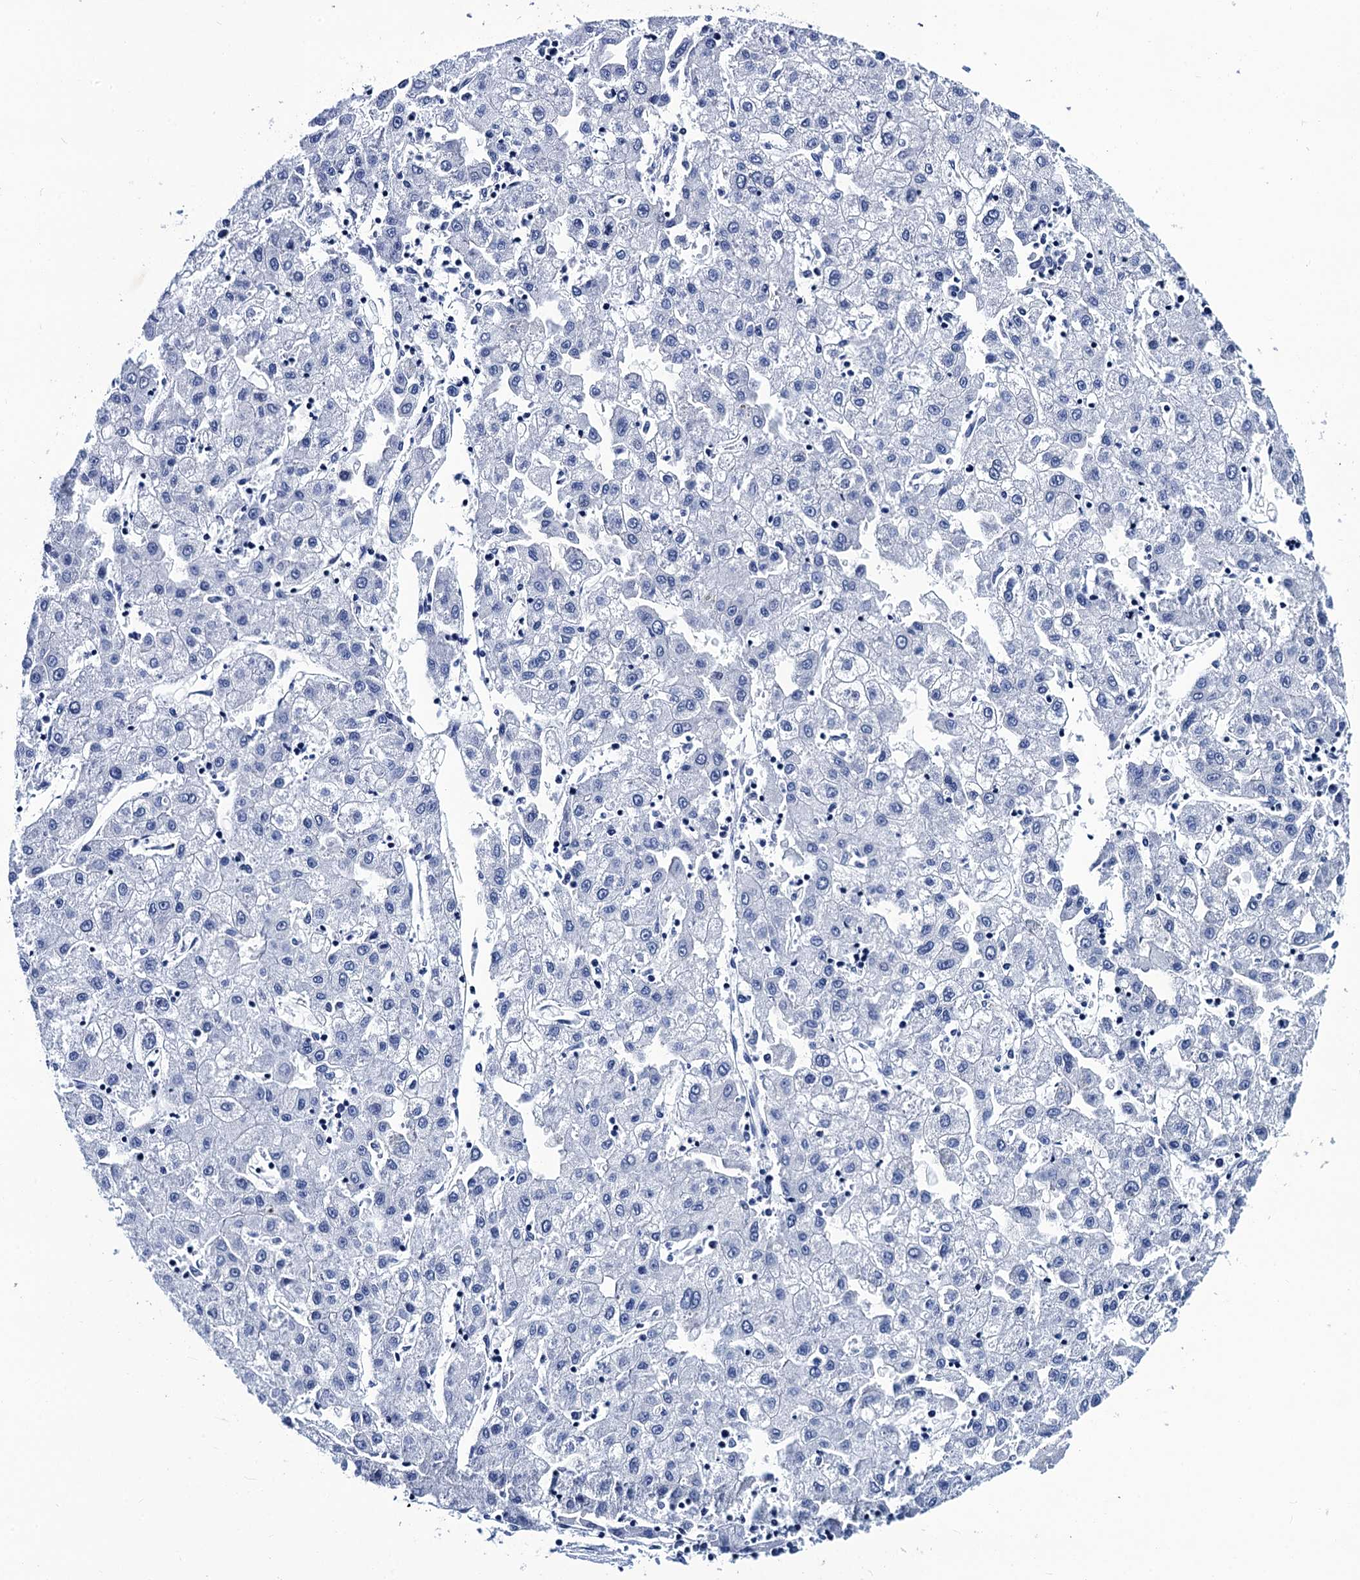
{"staining": {"intensity": "negative", "quantity": "none", "location": "none"}, "tissue": "liver cancer", "cell_type": "Tumor cells", "image_type": "cancer", "snomed": [{"axis": "morphology", "description": "Carcinoma, Hepatocellular, NOS"}, {"axis": "topography", "description": "Liver"}], "caption": "IHC micrograph of neoplastic tissue: human hepatocellular carcinoma (liver) stained with DAB (3,3'-diaminobenzidine) shows no significant protein expression in tumor cells.", "gene": "MYBPC3", "patient": {"sex": "male", "age": 72}}